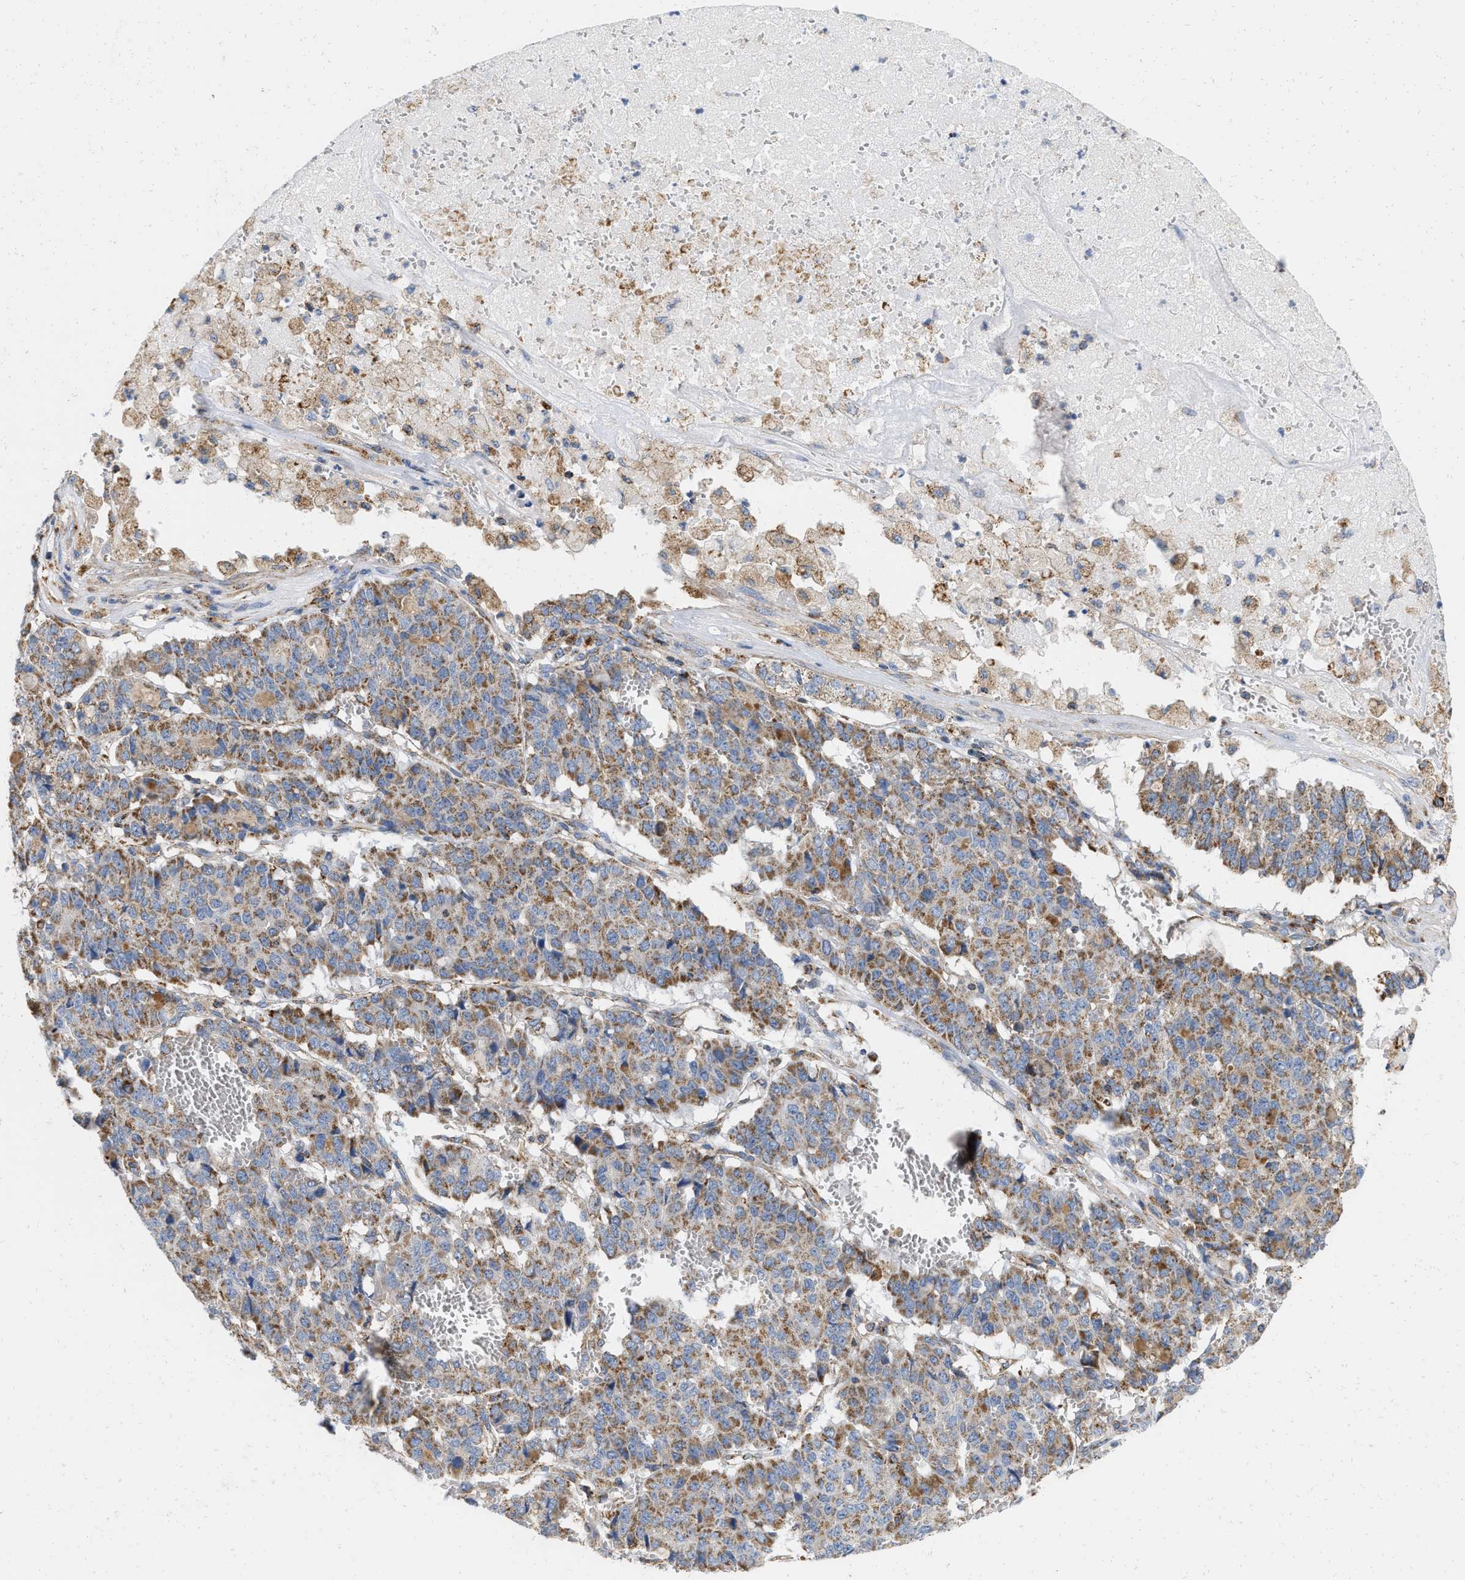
{"staining": {"intensity": "moderate", "quantity": ">75%", "location": "cytoplasmic/membranous"}, "tissue": "pancreatic cancer", "cell_type": "Tumor cells", "image_type": "cancer", "snomed": [{"axis": "morphology", "description": "Adenocarcinoma, NOS"}, {"axis": "topography", "description": "Pancreas"}], "caption": "Pancreatic cancer stained with immunohistochemistry (IHC) exhibits moderate cytoplasmic/membranous positivity in about >75% of tumor cells.", "gene": "GRB10", "patient": {"sex": "male", "age": 50}}